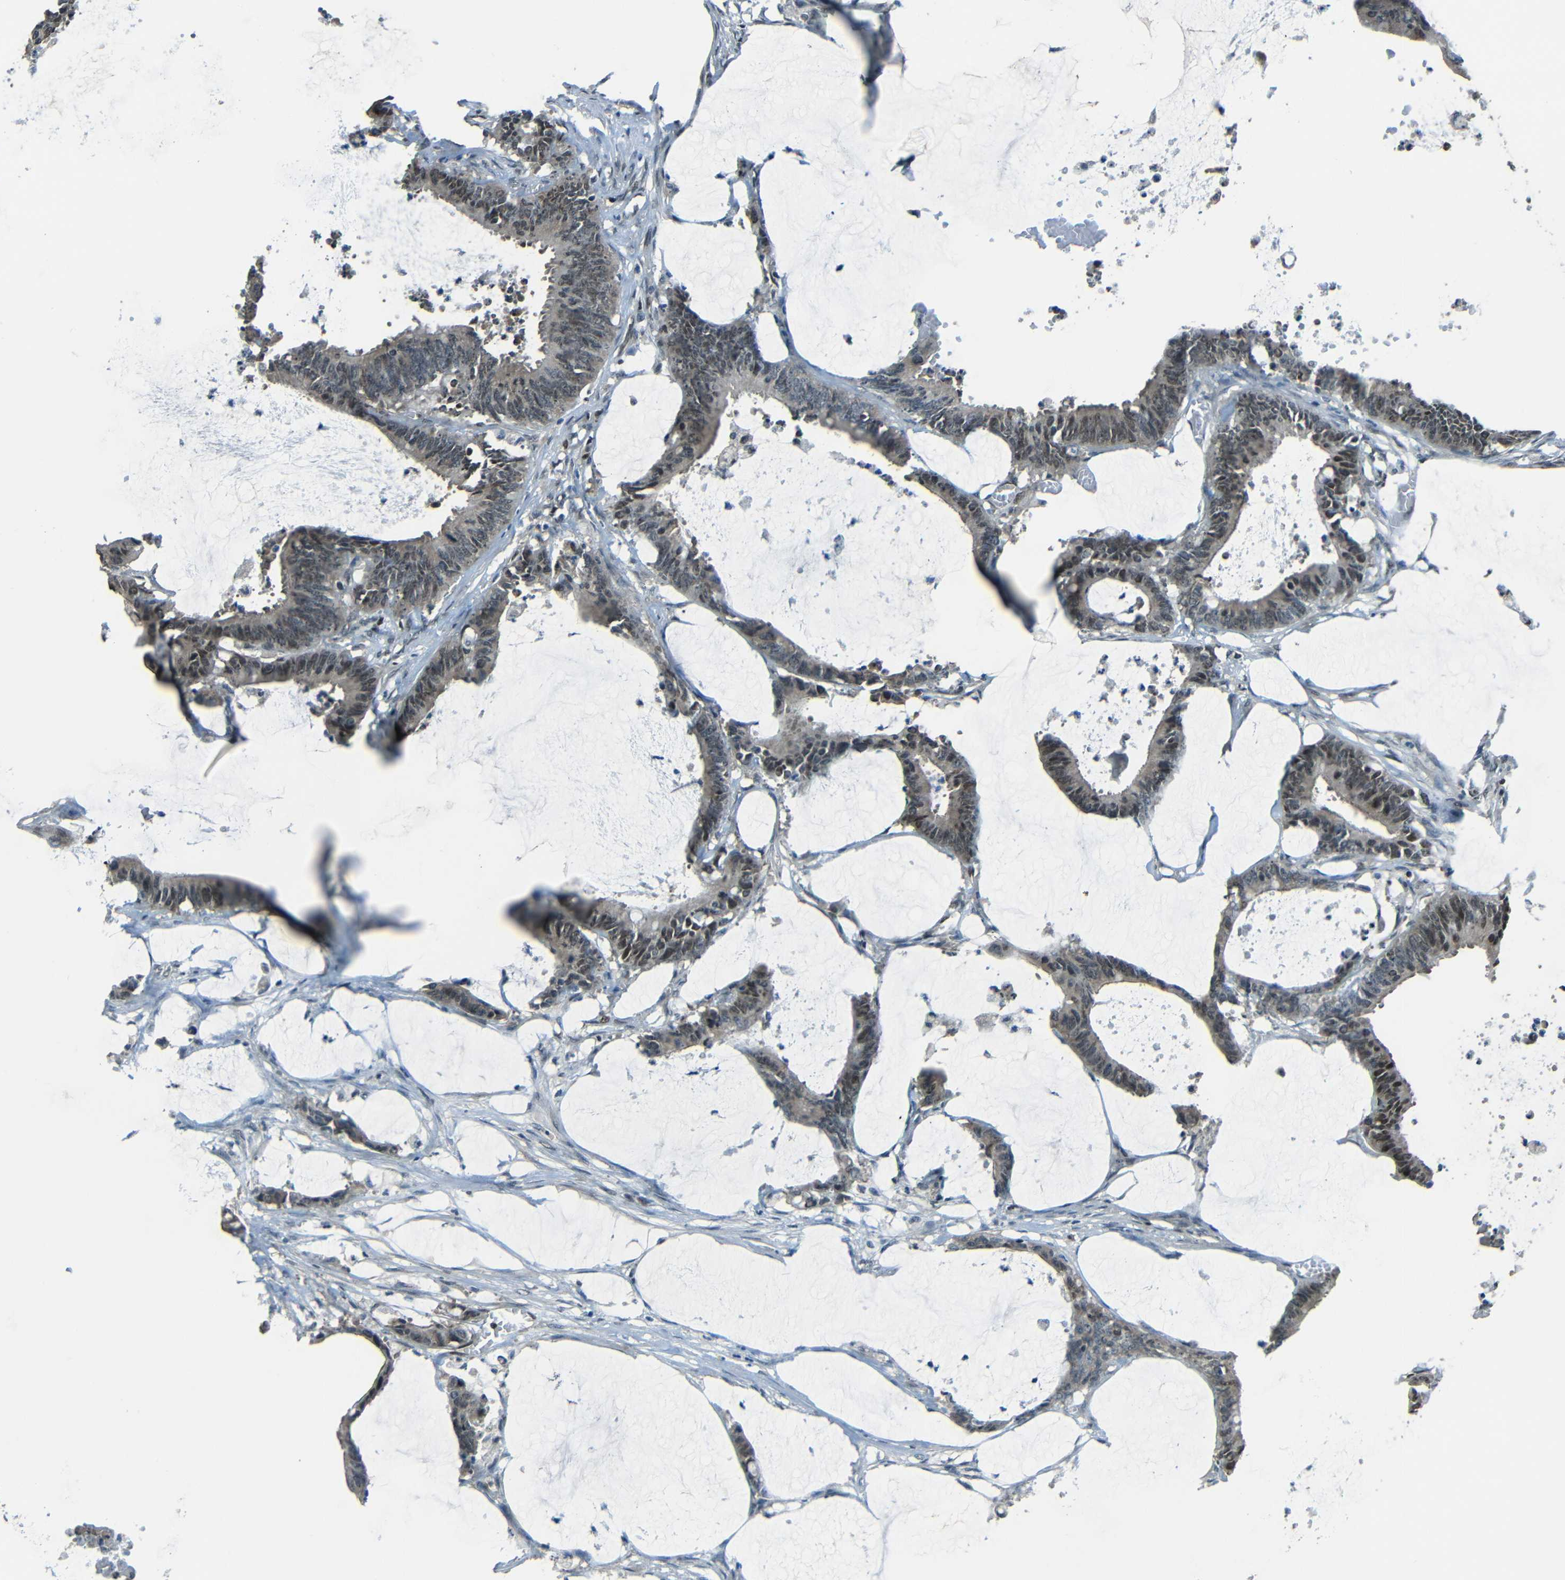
{"staining": {"intensity": "moderate", "quantity": "<25%", "location": "nuclear"}, "tissue": "colorectal cancer", "cell_type": "Tumor cells", "image_type": "cancer", "snomed": [{"axis": "morphology", "description": "Adenocarcinoma, NOS"}, {"axis": "topography", "description": "Rectum"}], "caption": "Protein staining by immunohistochemistry (IHC) shows moderate nuclear positivity in approximately <25% of tumor cells in colorectal cancer (adenocarcinoma). (Stains: DAB in brown, nuclei in blue, Microscopy: brightfield microscopy at high magnification).", "gene": "PSIP1", "patient": {"sex": "female", "age": 66}}